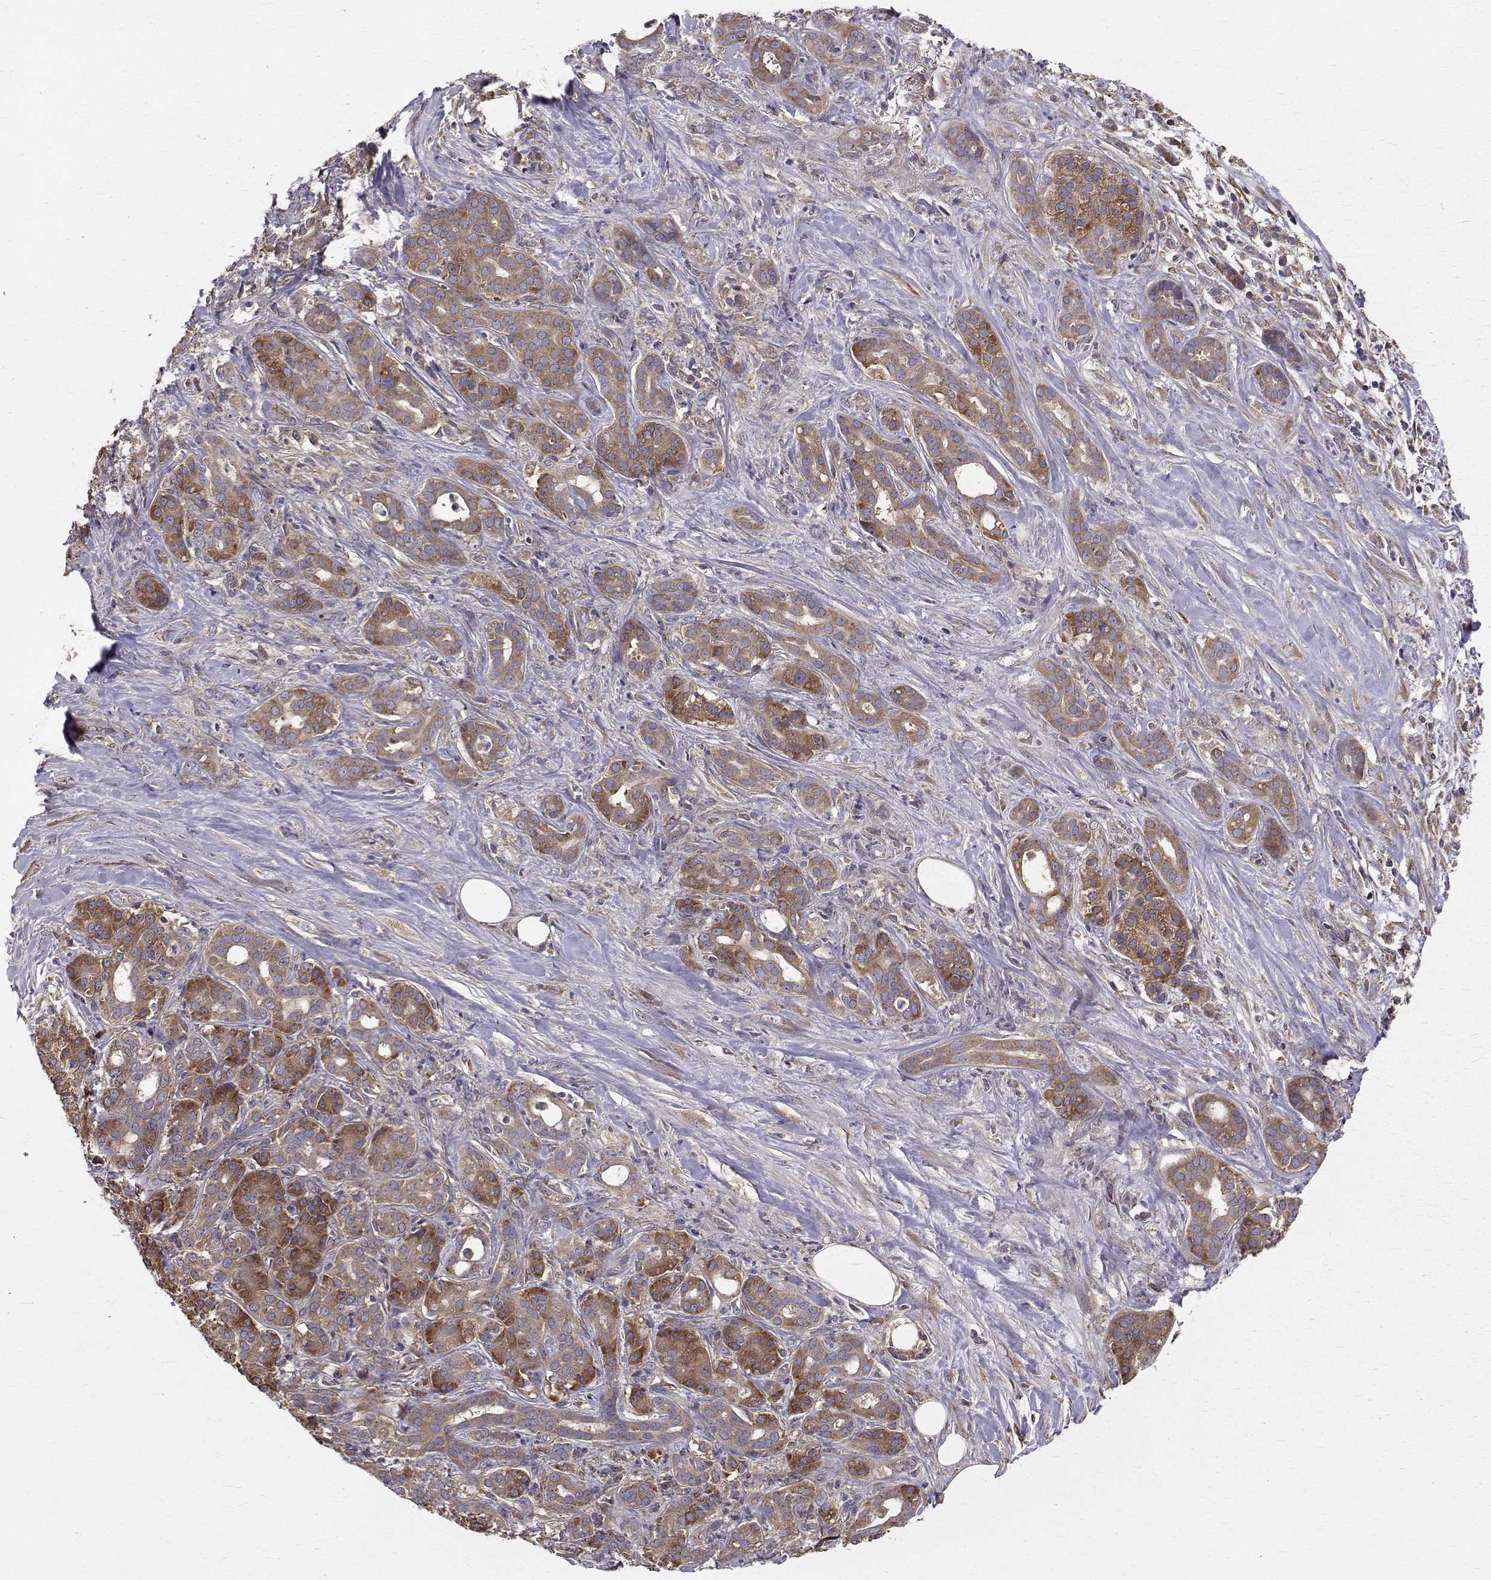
{"staining": {"intensity": "moderate", "quantity": ">75%", "location": "cytoplasmic/membranous"}, "tissue": "pancreatic cancer", "cell_type": "Tumor cells", "image_type": "cancer", "snomed": [{"axis": "morphology", "description": "Normal tissue, NOS"}, {"axis": "morphology", "description": "Inflammation, NOS"}, {"axis": "morphology", "description": "Adenocarcinoma, NOS"}, {"axis": "topography", "description": "Pancreas"}], "caption": "Adenocarcinoma (pancreatic) stained with a brown dye shows moderate cytoplasmic/membranous positive positivity in approximately >75% of tumor cells.", "gene": "FARSB", "patient": {"sex": "male", "age": 57}}